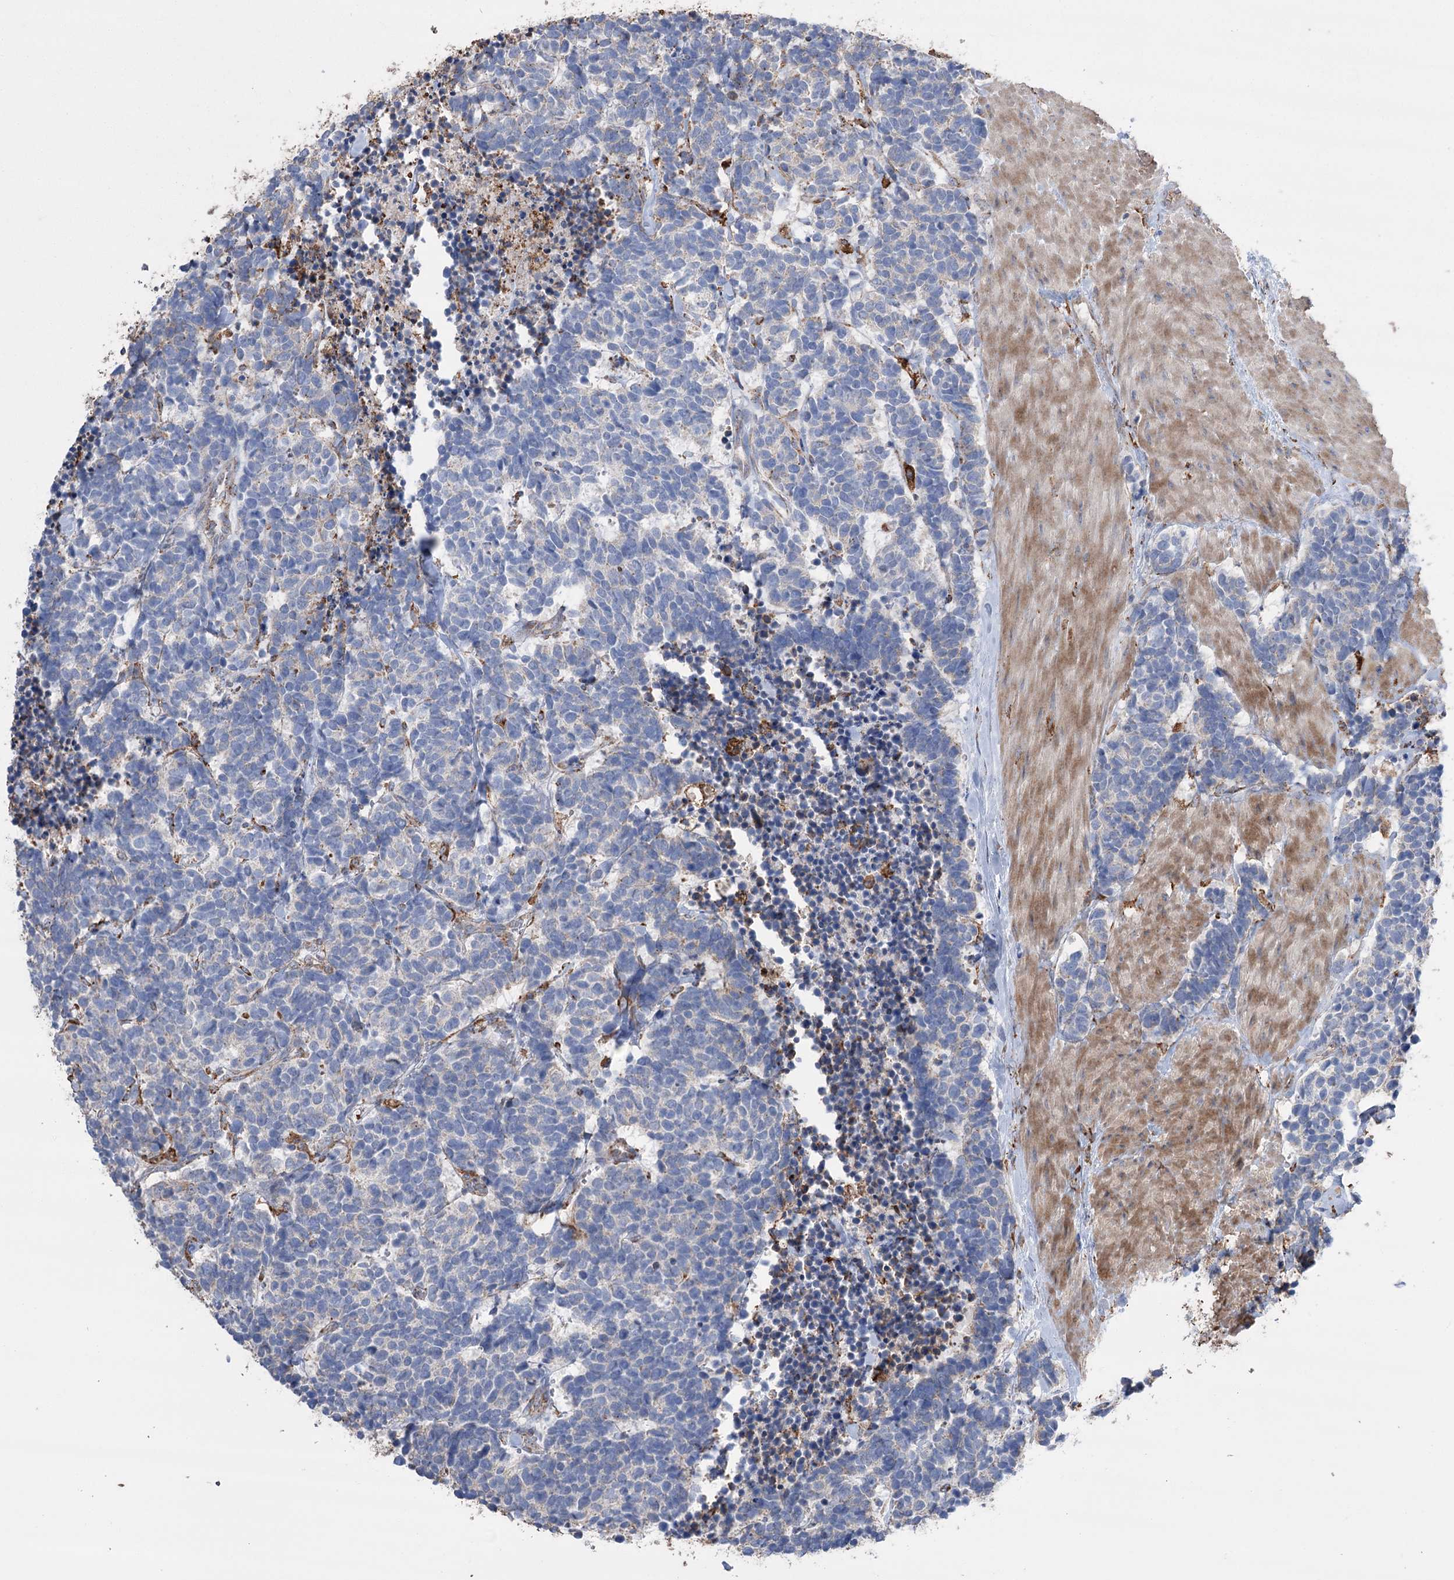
{"staining": {"intensity": "negative", "quantity": "none", "location": "none"}, "tissue": "carcinoid", "cell_type": "Tumor cells", "image_type": "cancer", "snomed": [{"axis": "morphology", "description": "Carcinoma, NOS"}, {"axis": "morphology", "description": "Carcinoid, malignant, NOS"}, {"axis": "topography", "description": "Urinary bladder"}], "caption": "Micrograph shows no protein positivity in tumor cells of carcinoid (malignant) tissue.", "gene": "TRIM71", "patient": {"sex": "male", "age": 57}}